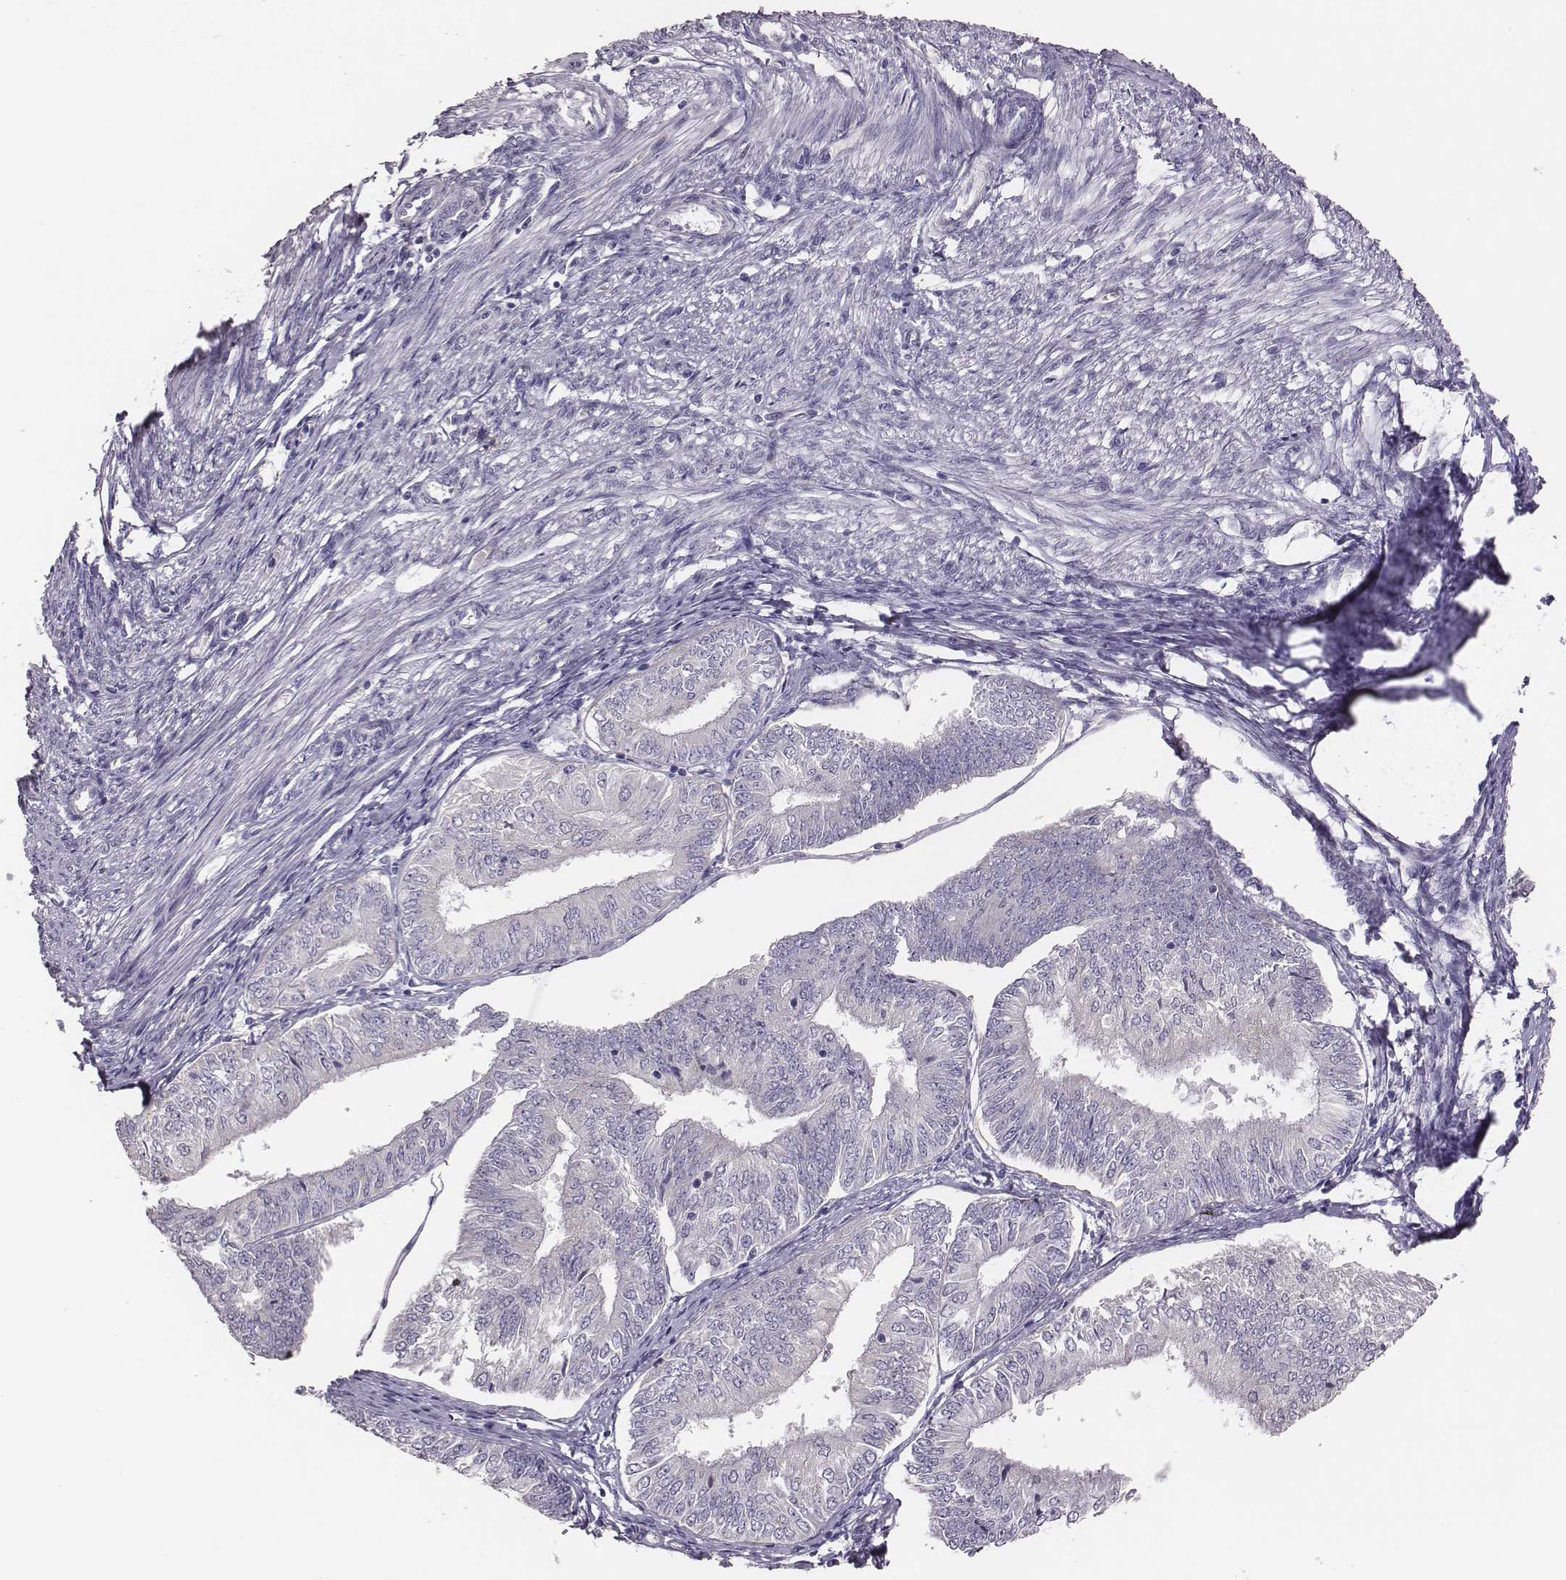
{"staining": {"intensity": "negative", "quantity": "none", "location": "none"}, "tissue": "endometrial cancer", "cell_type": "Tumor cells", "image_type": "cancer", "snomed": [{"axis": "morphology", "description": "Adenocarcinoma, NOS"}, {"axis": "topography", "description": "Endometrium"}], "caption": "Tumor cells are negative for brown protein staining in endometrial cancer (adenocarcinoma). Nuclei are stained in blue.", "gene": "PBK", "patient": {"sex": "female", "age": 58}}